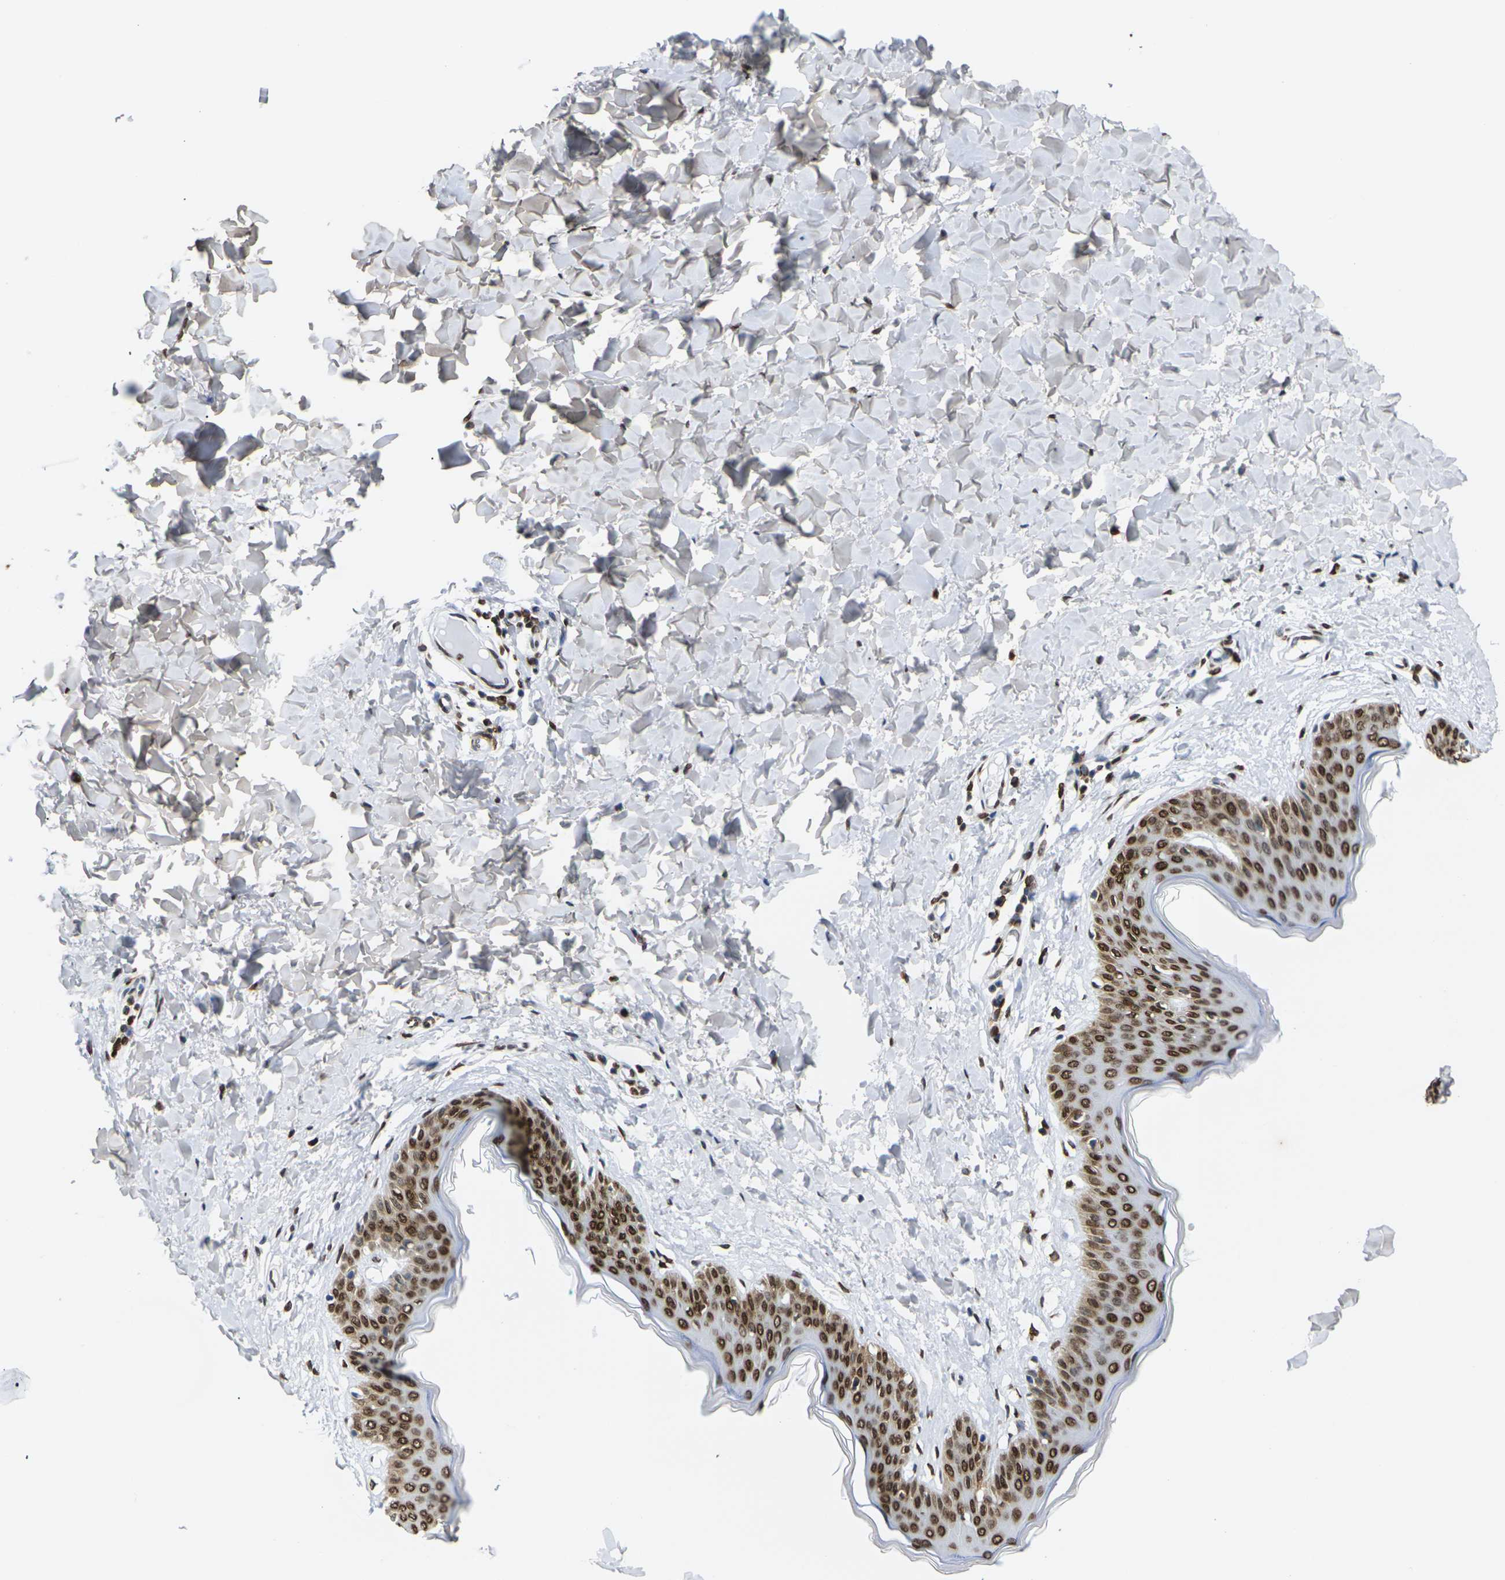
{"staining": {"intensity": "moderate", "quantity": "25%-75%", "location": "nuclear"}, "tissue": "skin", "cell_type": "Fibroblasts", "image_type": "normal", "snomed": [{"axis": "morphology", "description": "Normal tissue, NOS"}, {"axis": "topography", "description": "Skin"}], "caption": "Protein expression analysis of normal skin exhibits moderate nuclear staining in approximately 25%-75% of fibroblasts.", "gene": "H2AC21", "patient": {"sex": "female", "age": 17}}